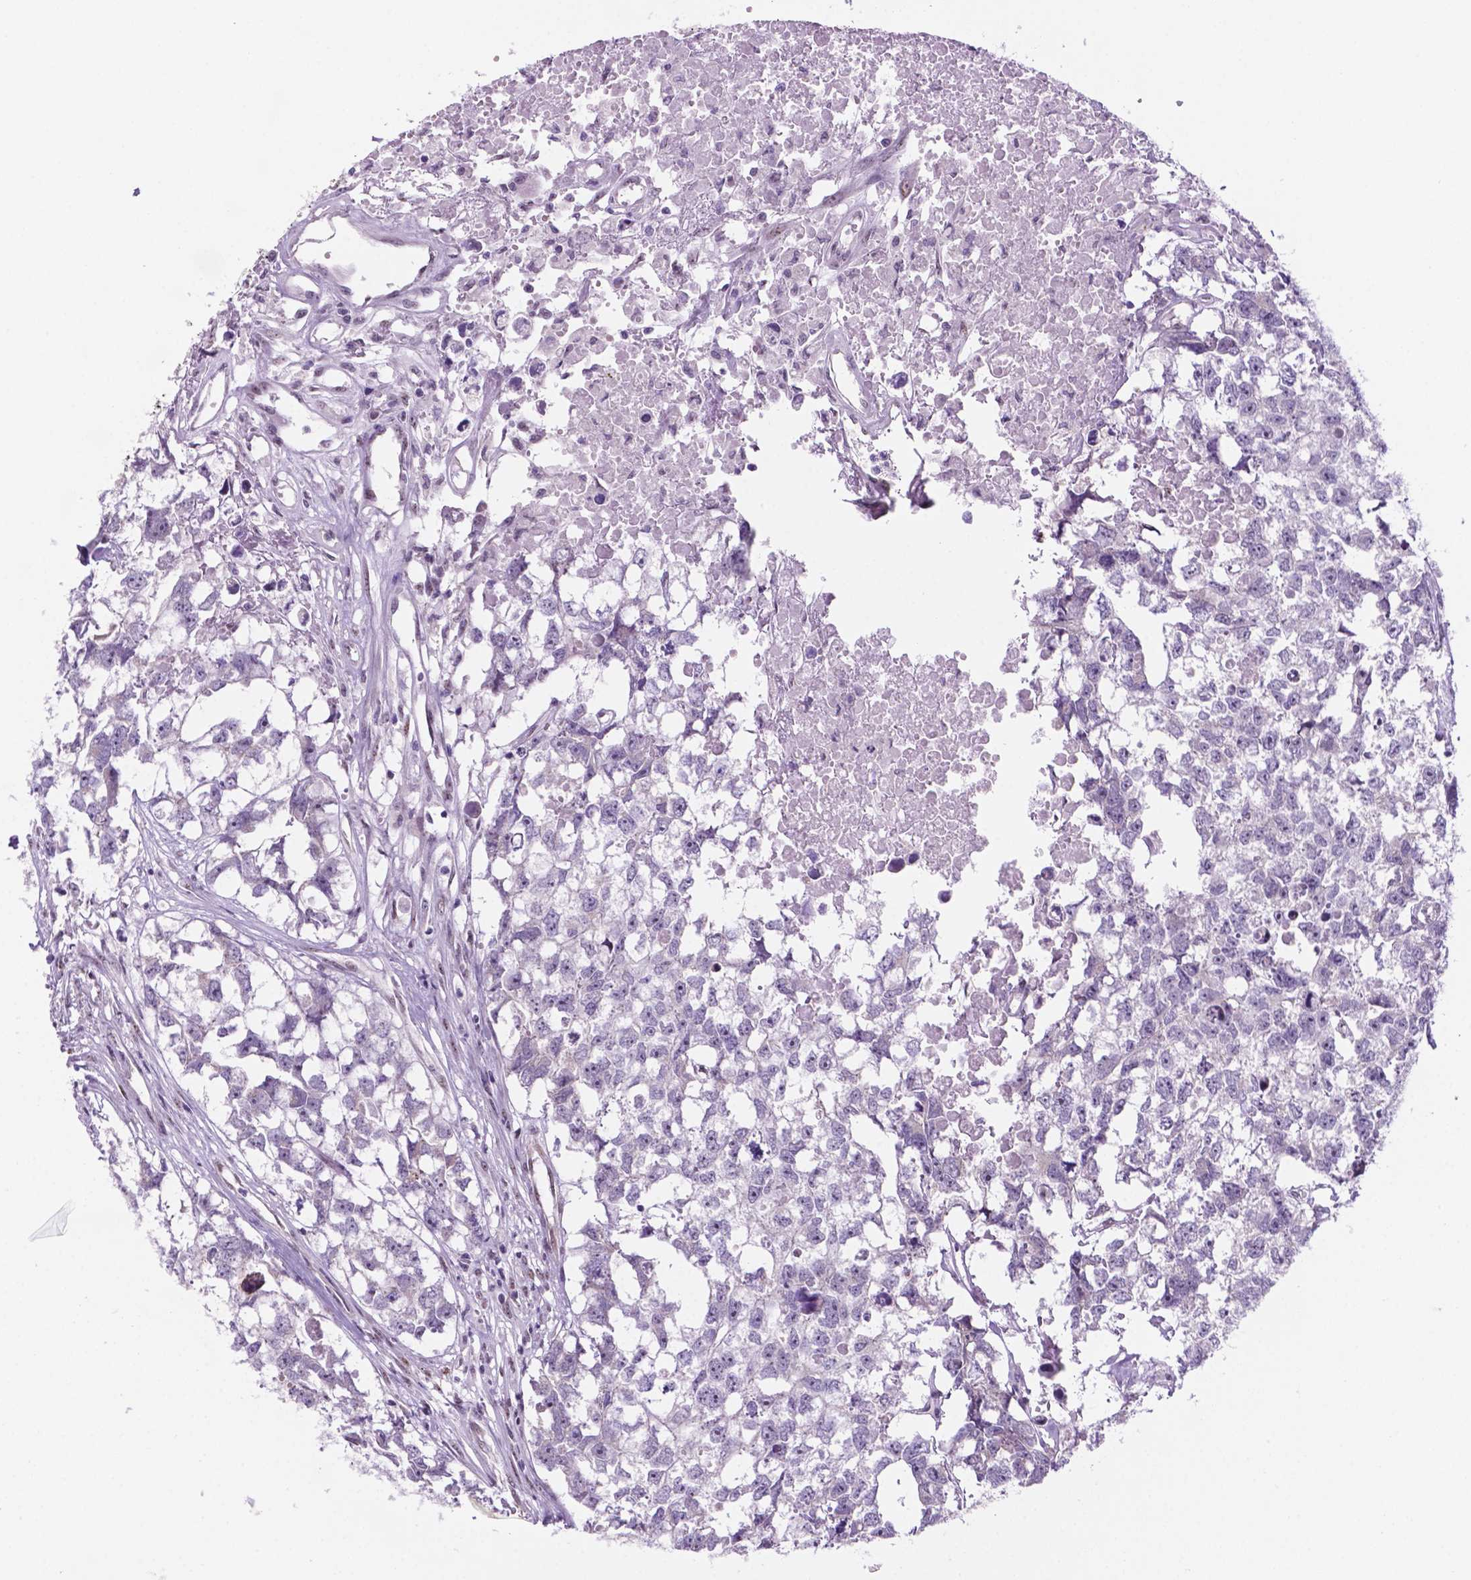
{"staining": {"intensity": "negative", "quantity": "none", "location": "none"}, "tissue": "testis cancer", "cell_type": "Tumor cells", "image_type": "cancer", "snomed": [{"axis": "morphology", "description": "Carcinoma, Embryonal, NOS"}, {"axis": "morphology", "description": "Teratoma, malignant, NOS"}, {"axis": "topography", "description": "Testis"}], "caption": "The photomicrograph demonstrates no significant staining in tumor cells of testis cancer (malignant teratoma). The staining was performed using DAB to visualize the protein expression in brown, while the nuclei were stained in blue with hematoxylin (Magnification: 20x).", "gene": "C18orf21", "patient": {"sex": "male", "age": 44}}